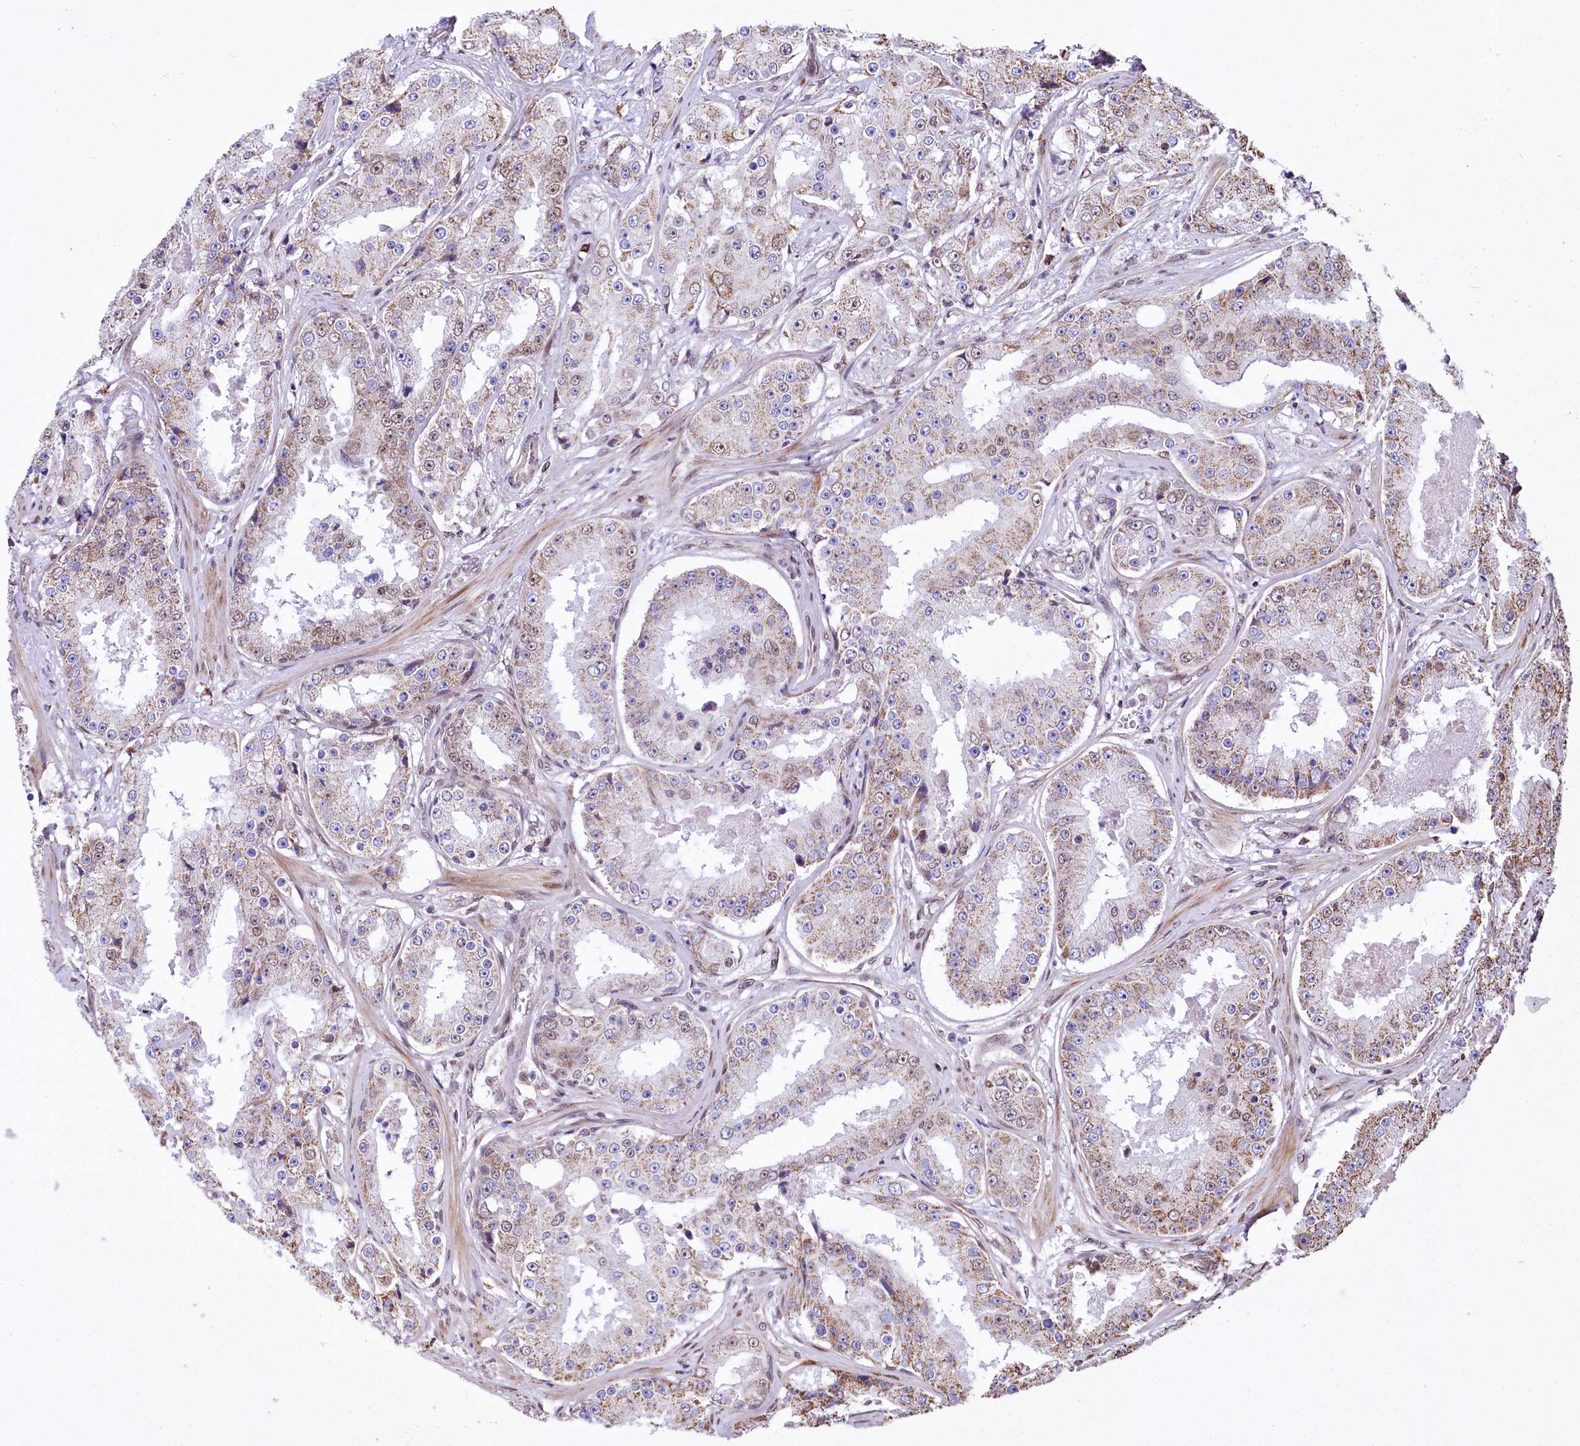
{"staining": {"intensity": "weak", "quantity": ">75%", "location": "cytoplasmic/membranous,nuclear"}, "tissue": "prostate cancer", "cell_type": "Tumor cells", "image_type": "cancer", "snomed": [{"axis": "morphology", "description": "Adenocarcinoma, High grade"}, {"axis": "topography", "description": "Prostate"}], "caption": "Tumor cells reveal low levels of weak cytoplasmic/membranous and nuclear expression in approximately >75% of cells in human prostate cancer.", "gene": "MORN3", "patient": {"sex": "male", "age": 73}}